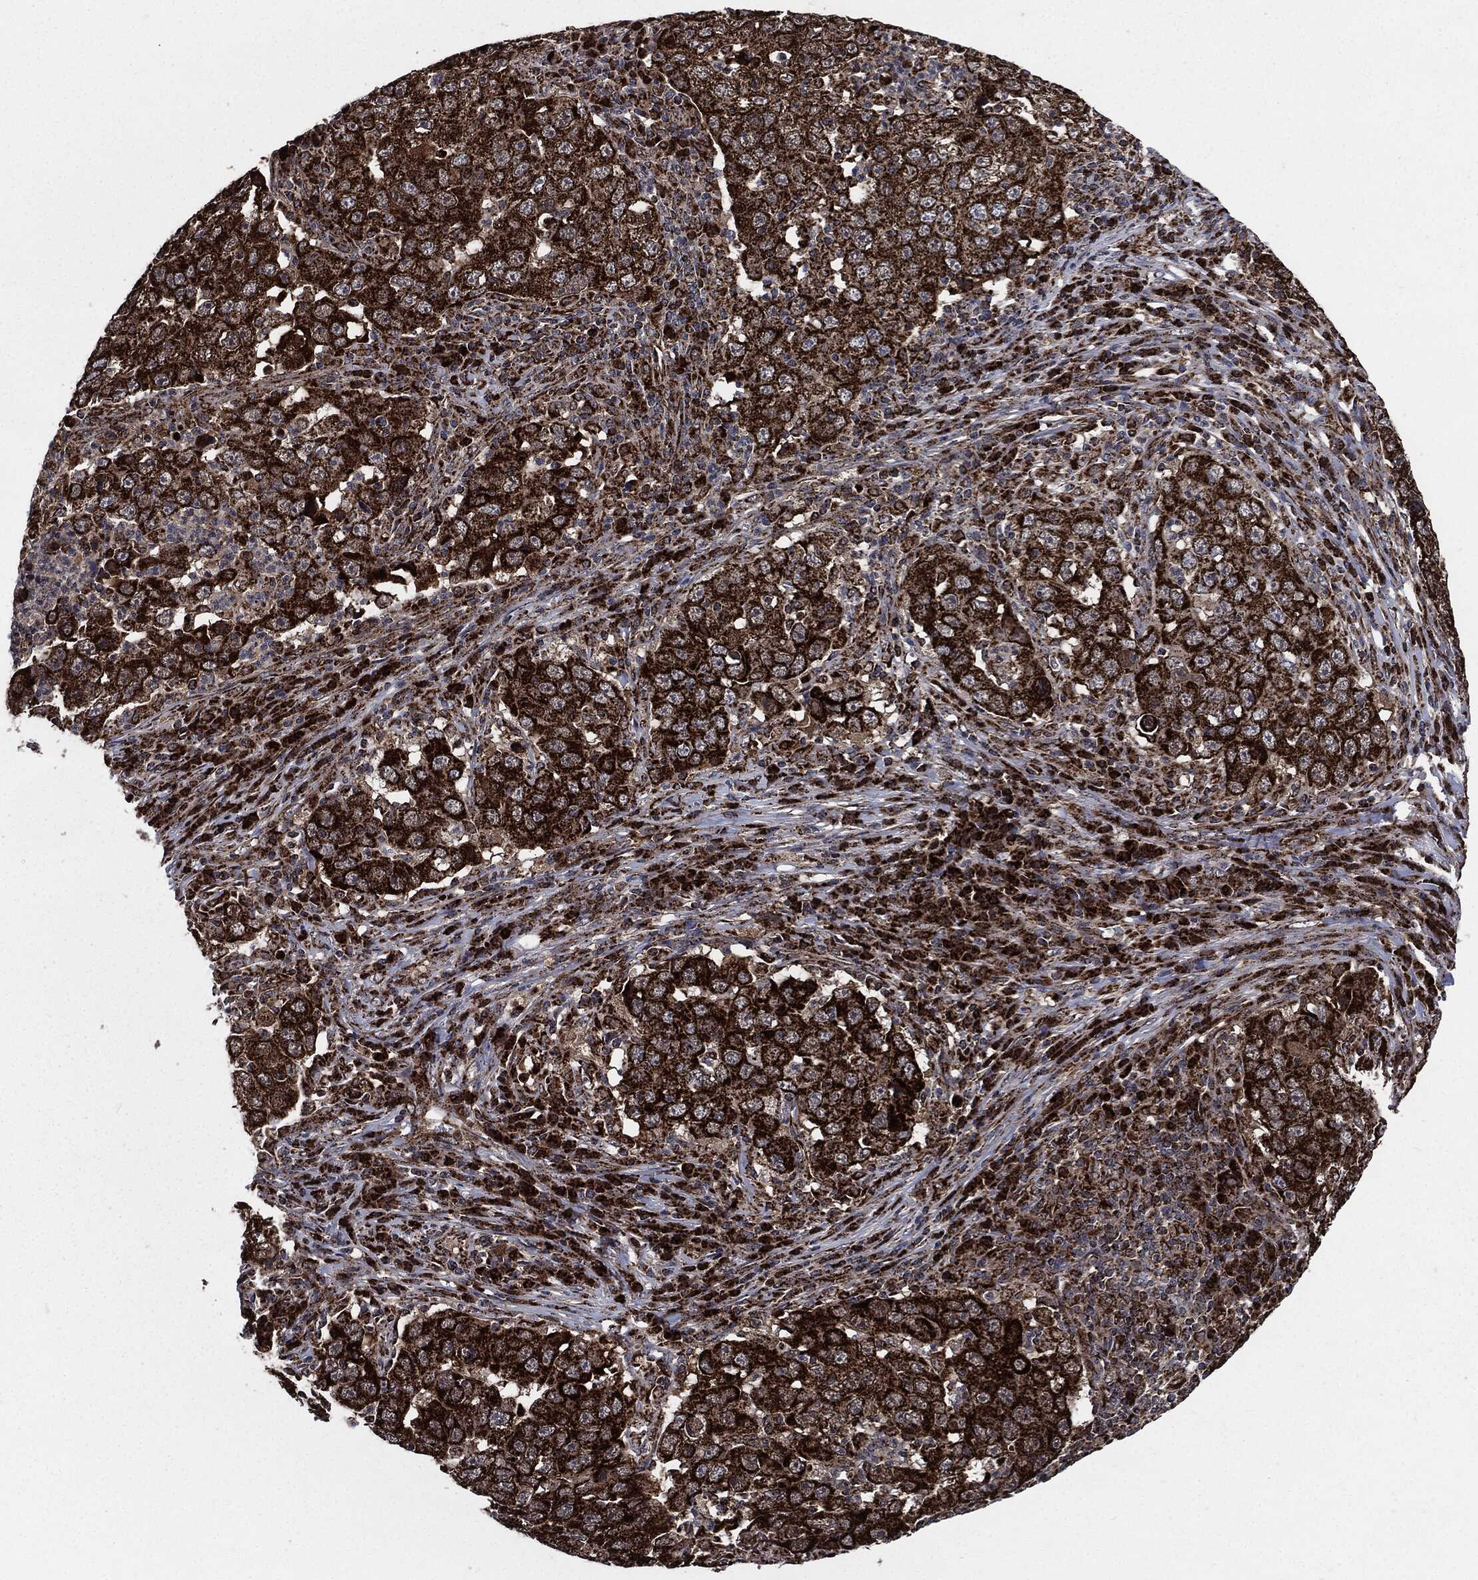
{"staining": {"intensity": "strong", "quantity": "25%-75%", "location": "cytoplasmic/membranous"}, "tissue": "lung cancer", "cell_type": "Tumor cells", "image_type": "cancer", "snomed": [{"axis": "morphology", "description": "Adenocarcinoma, NOS"}, {"axis": "topography", "description": "Lung"}], "caption": "Adenocarcinoma (lung) stained for a protein (brown) exhibits strong cytoplasmic/membranous positive positivity in approximately 25%-75% of tumor cells.", "gene": "FH", "patient": {"sex": "male", "age": 73}}